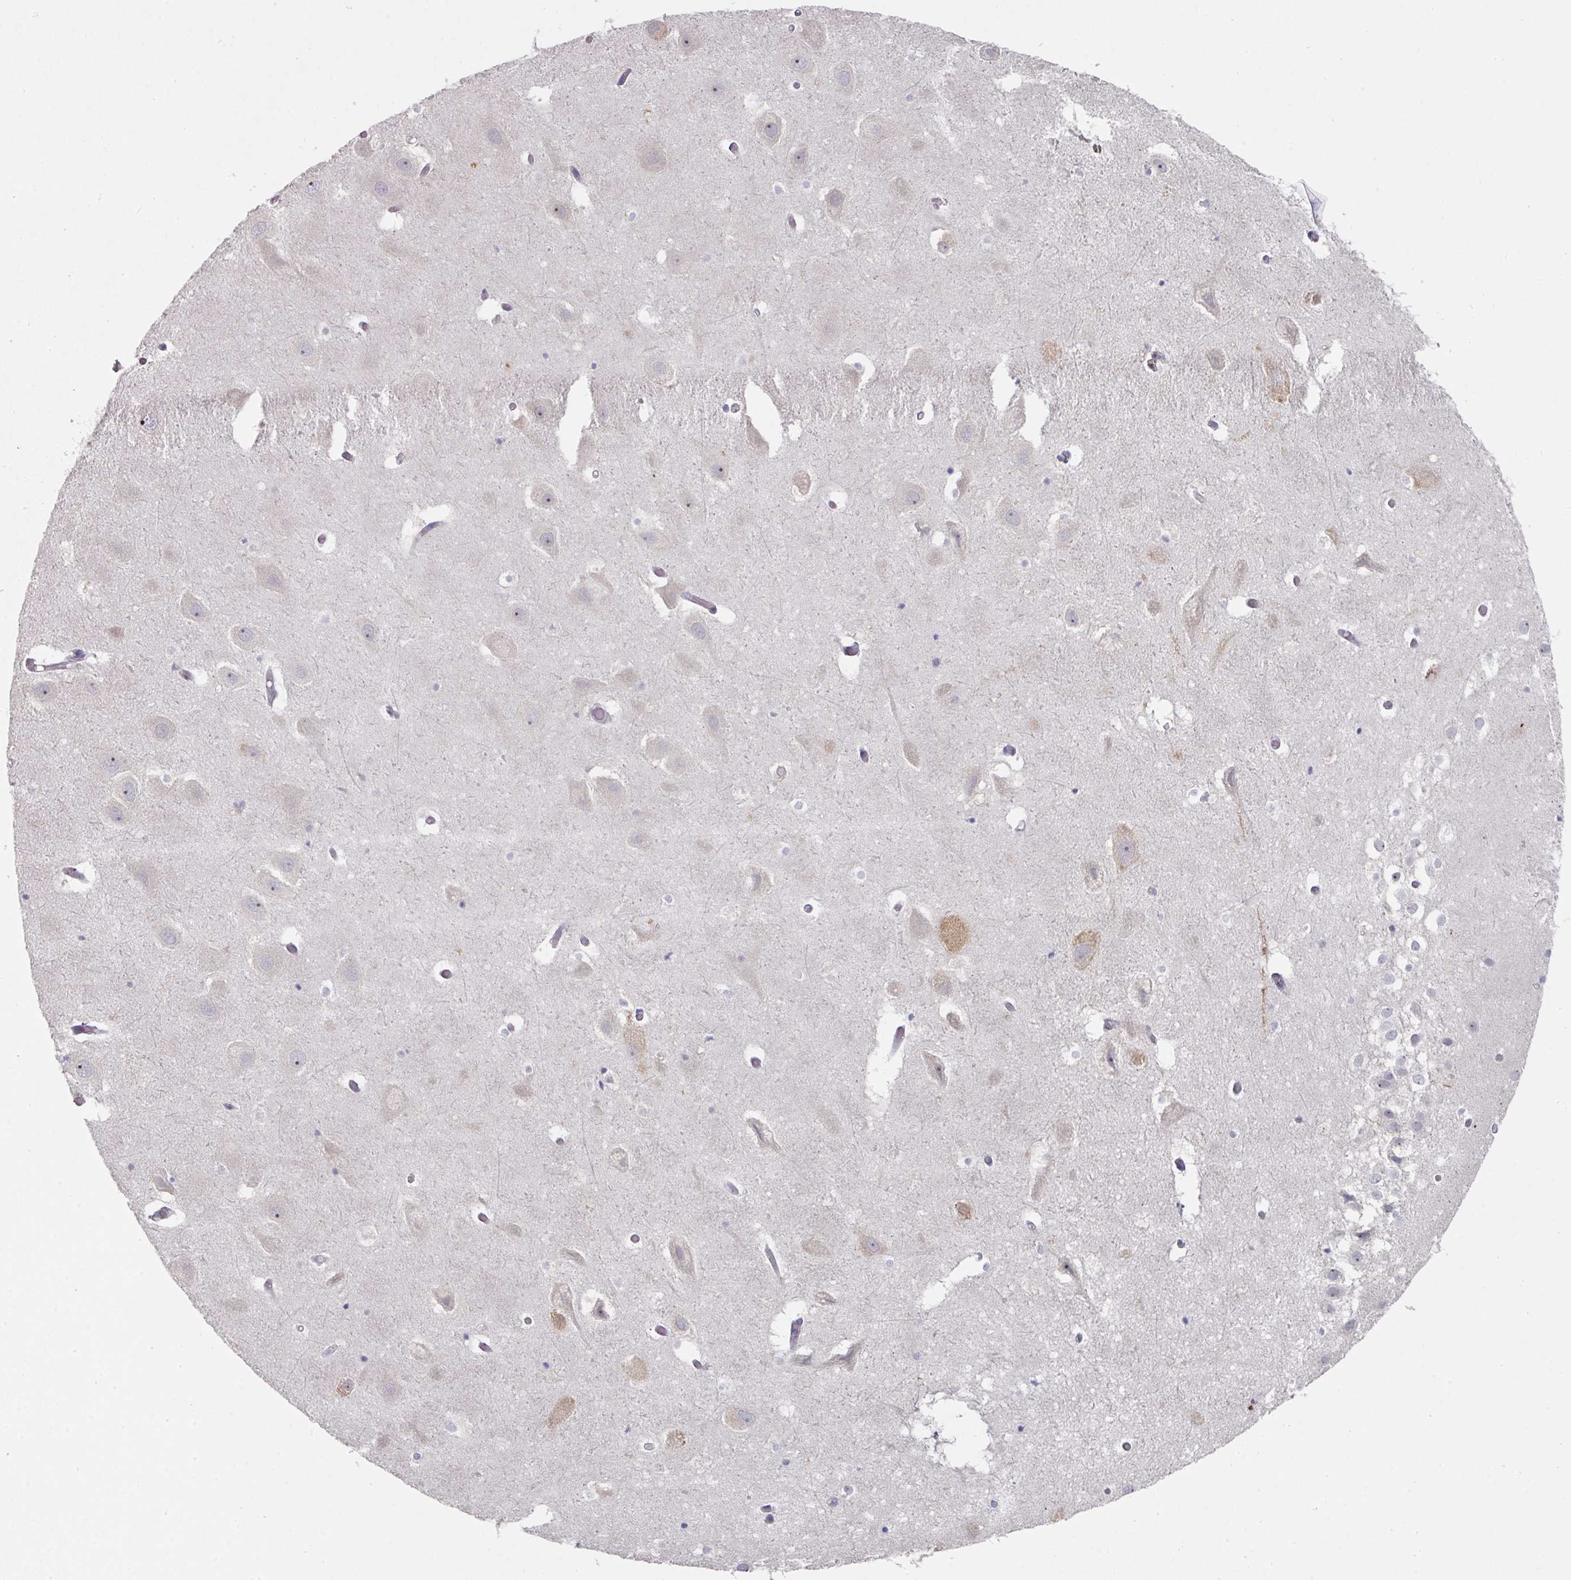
{"staining": {"intensity": "negative", "quantity": "none", "location": "none"}, "tissue": "hippocampus", "cell_type": "Glial cells", "image_type": "normal", "snomed": [{"axis": "morphology", "description": "Normal tissue, NOS"}, {"axis": "topography", "description": "Hippocampus"}], "caption": "IHC of normal human hippocampus shows no expression in glial cells.", "gene": "NT5C1A", "patient": {"sex": "female", "age": 52}}